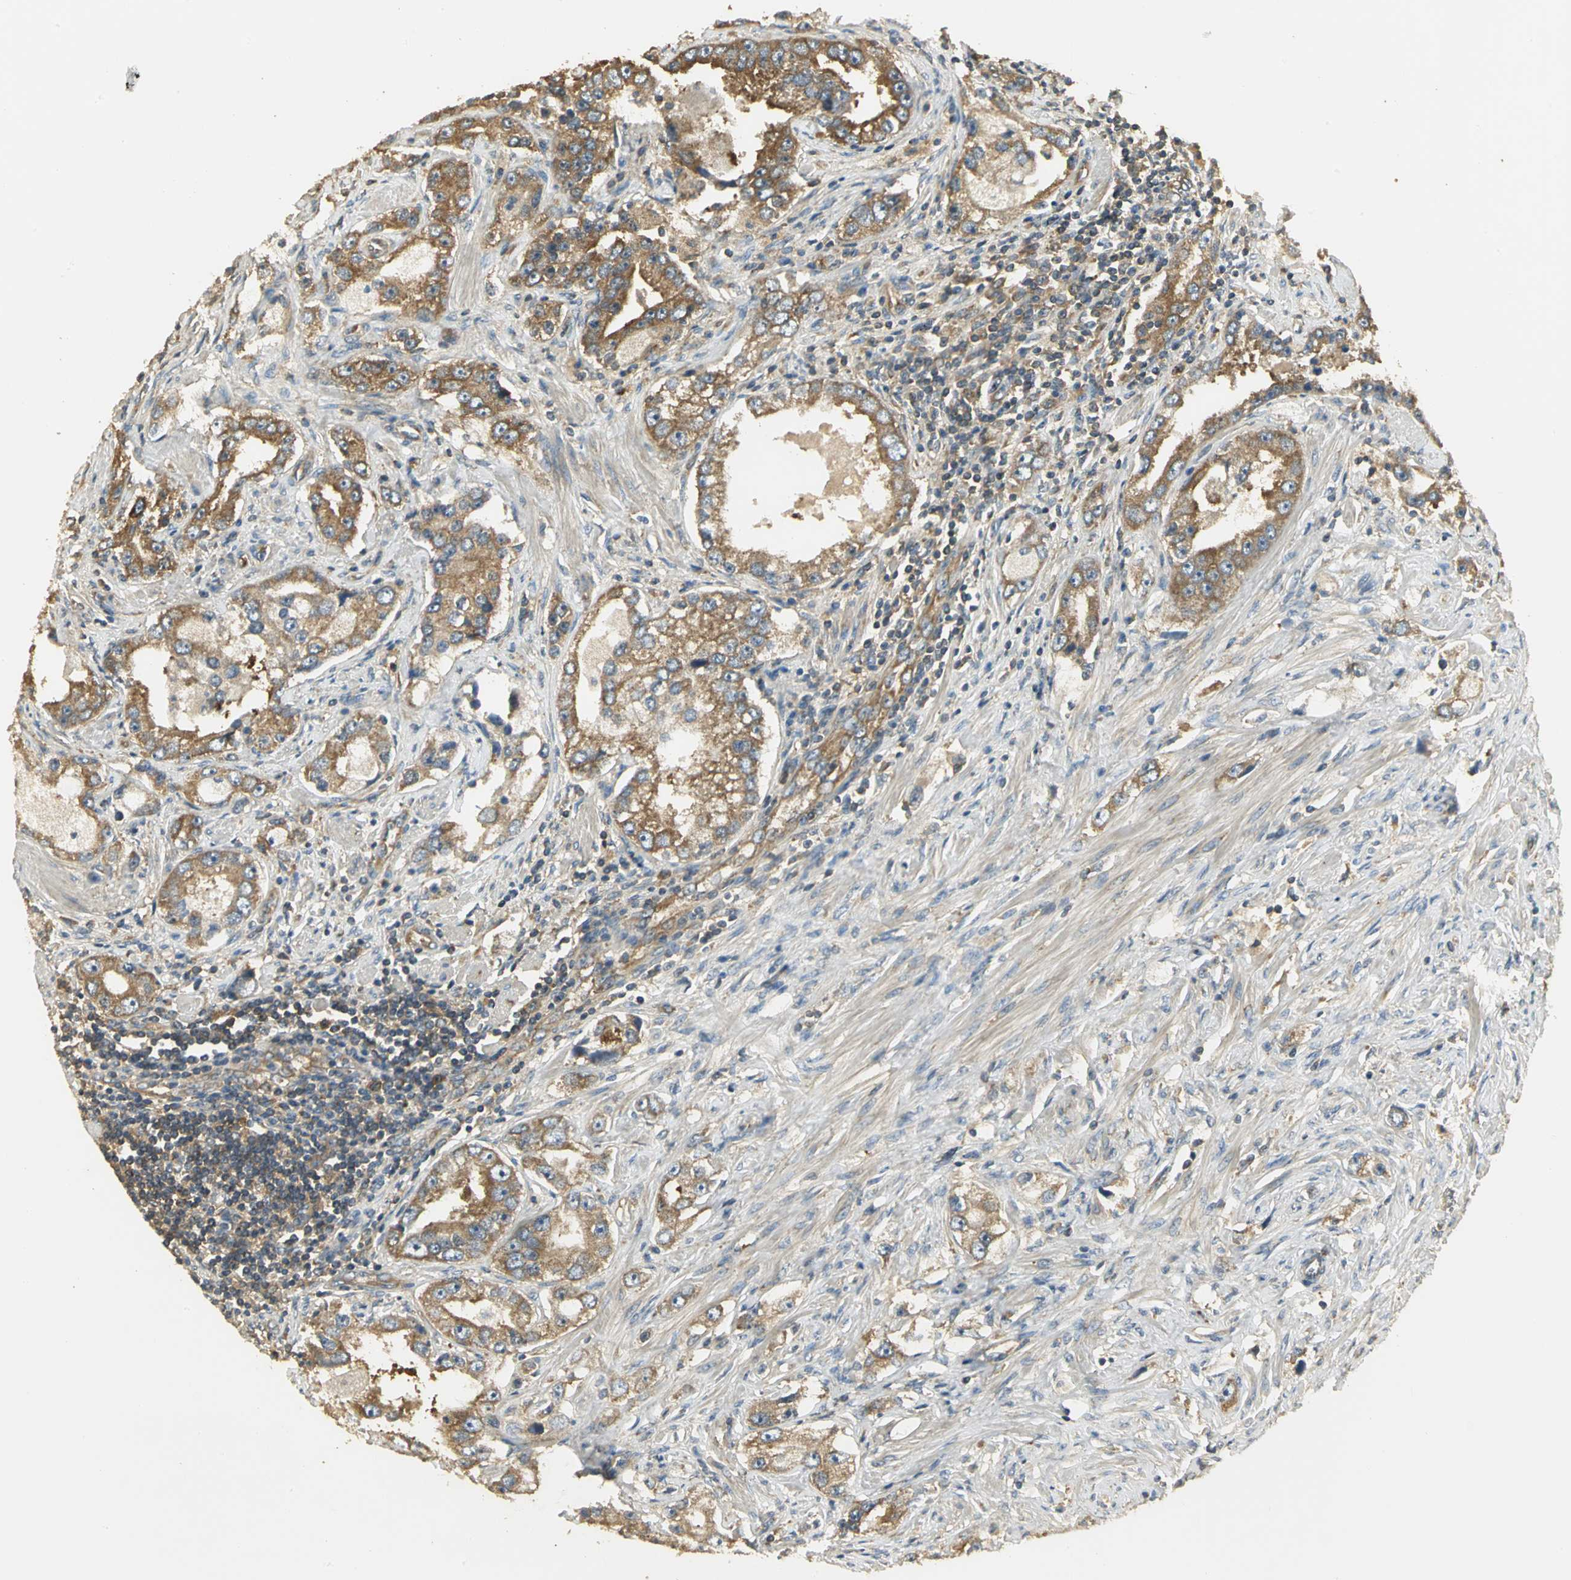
{"staining": {"intensity": "moderate", "quantity": ">75%", "location": "cytoplasmic/membranous"}, "tissue": "prostate cancer", "cell_type": "Tumor cells", "image_type": "cancer", "snomed": [{"axis": "morphology", "description": "Adenocarcinoma, High grade"}, {"axis": "topography", "description": "Prostate"}], "caption": "About >75% of tumor cells in prostate adenocarcinoma (high-grade) demonstrate moderate cytoplasmic/membranous protein positivity as visualized by brown immunohistochemical staining.", "gene": "RARS1", "patient": {"sex": "male", "age": 63}}